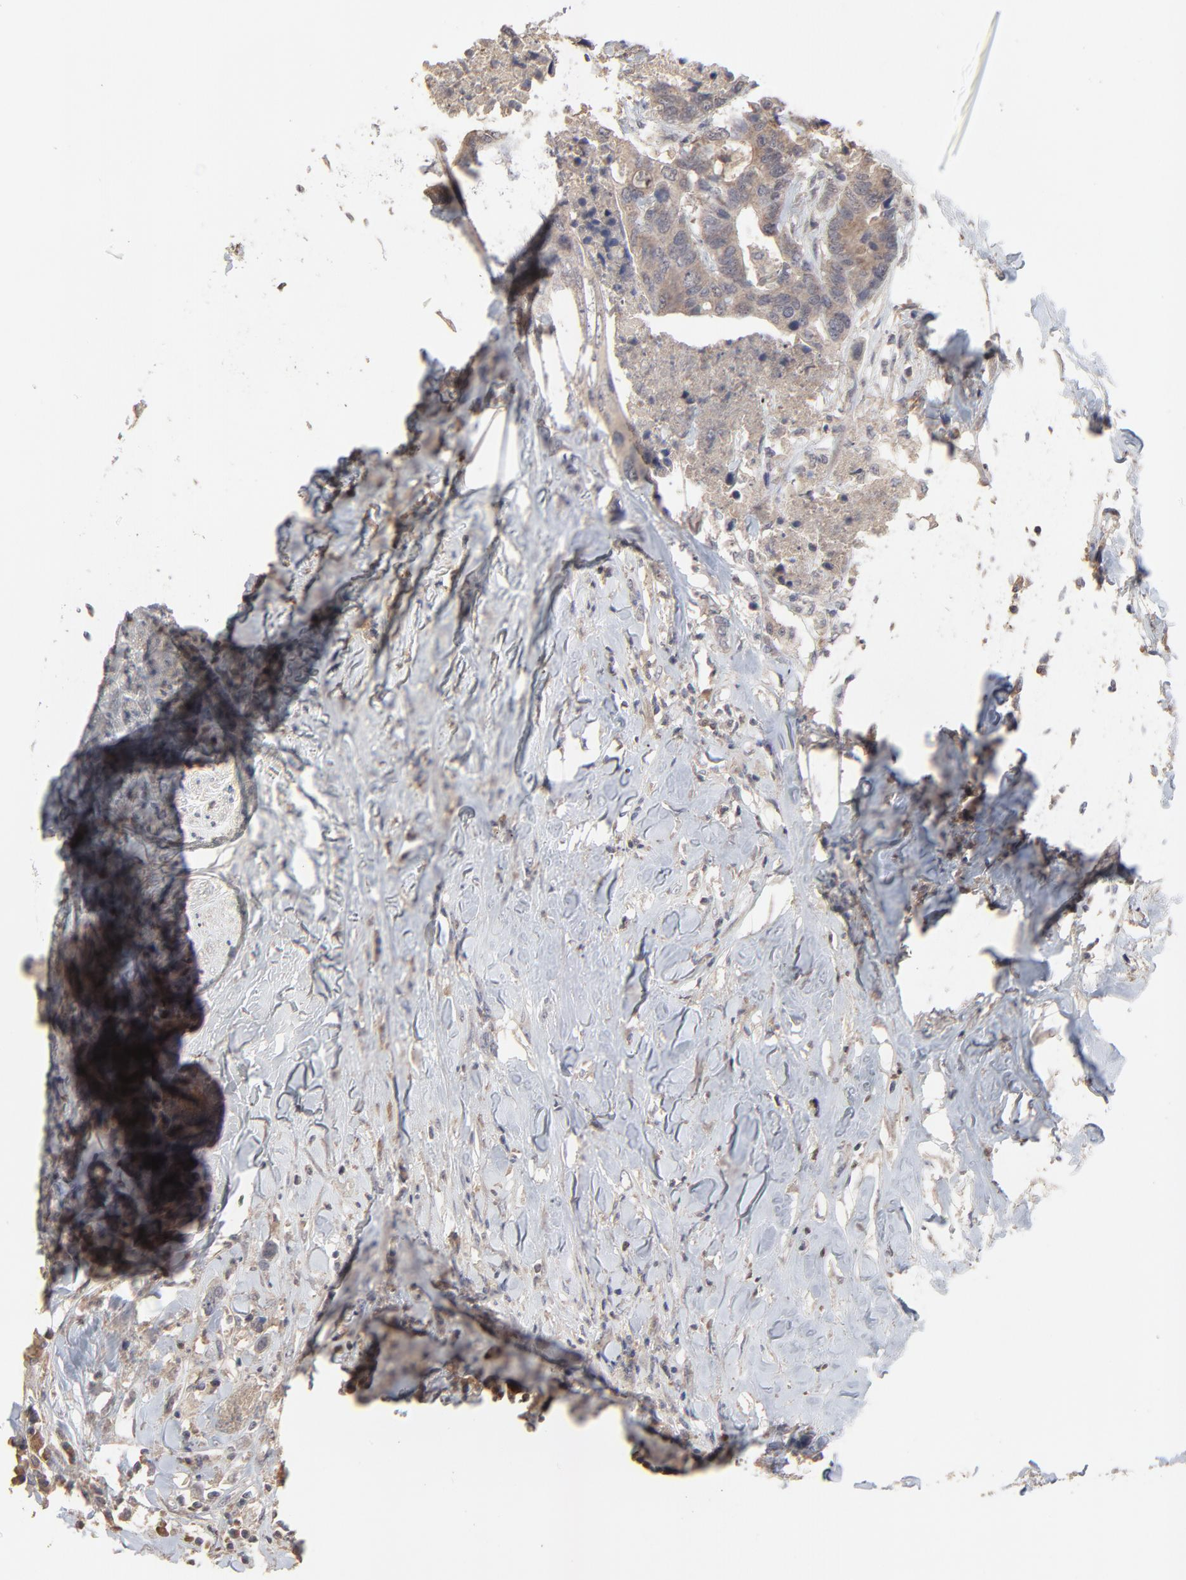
{"staining": {"intensity": "weak", "quantity": ">75%", "location": "cytoplasmic/membranous"}, "tissue": "colorectal cancer", "cell_type": "Tumor cells", "image_type": "cancer", "snomed": [{"axis": "morphology", "description": "Adenocarcinoma, NOS"}, {"axis": "topography", "description": "Rectum"}], "caption": "Colorectal adenocarcinoma stained with immunohistochemistry shows weak cytoplasmic/membranous staining in about >75% of tumor cells.", "gene": "VPREB3", "patient": {"sex": "male", "age": 55}}